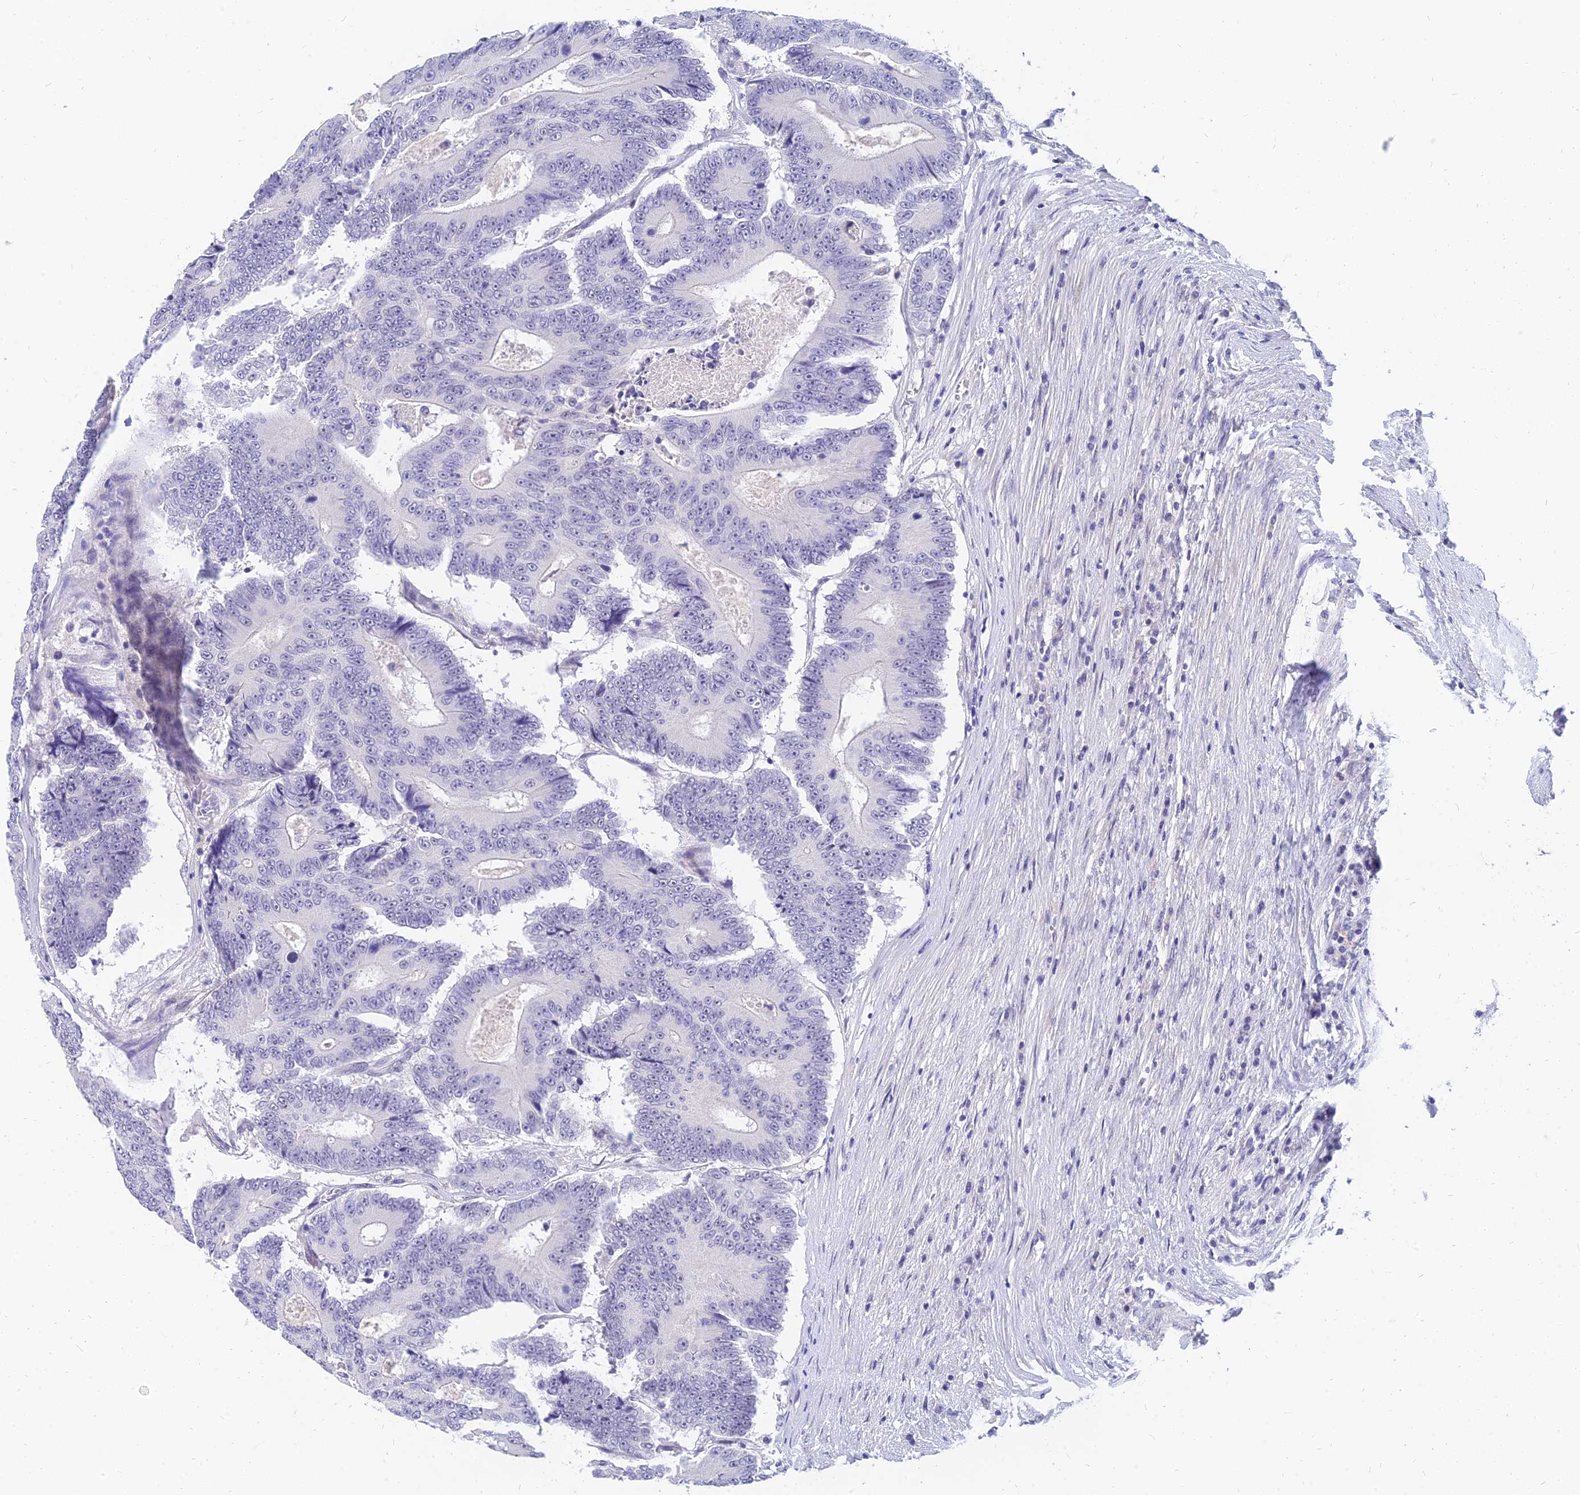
{"staining": {"intensity": "negative", "quantity": "none", "location": "none"}, "tissue": "colorectal cancer", "cell_type": "Tumor cells", "image_type": "cancer", "snomed": [{"axis": "morphology", "description": "Adenocarcinoma, NOS"}, {"axis": "topography", "description": "Colon"}], "caption": "Colorectal cancer (adenocarcinoma) was stained to show a protein in brown. There is no significant expression in tumor cells.", "gene": "TMEM161B", "patient": {"sex": "male", "age": 83}}